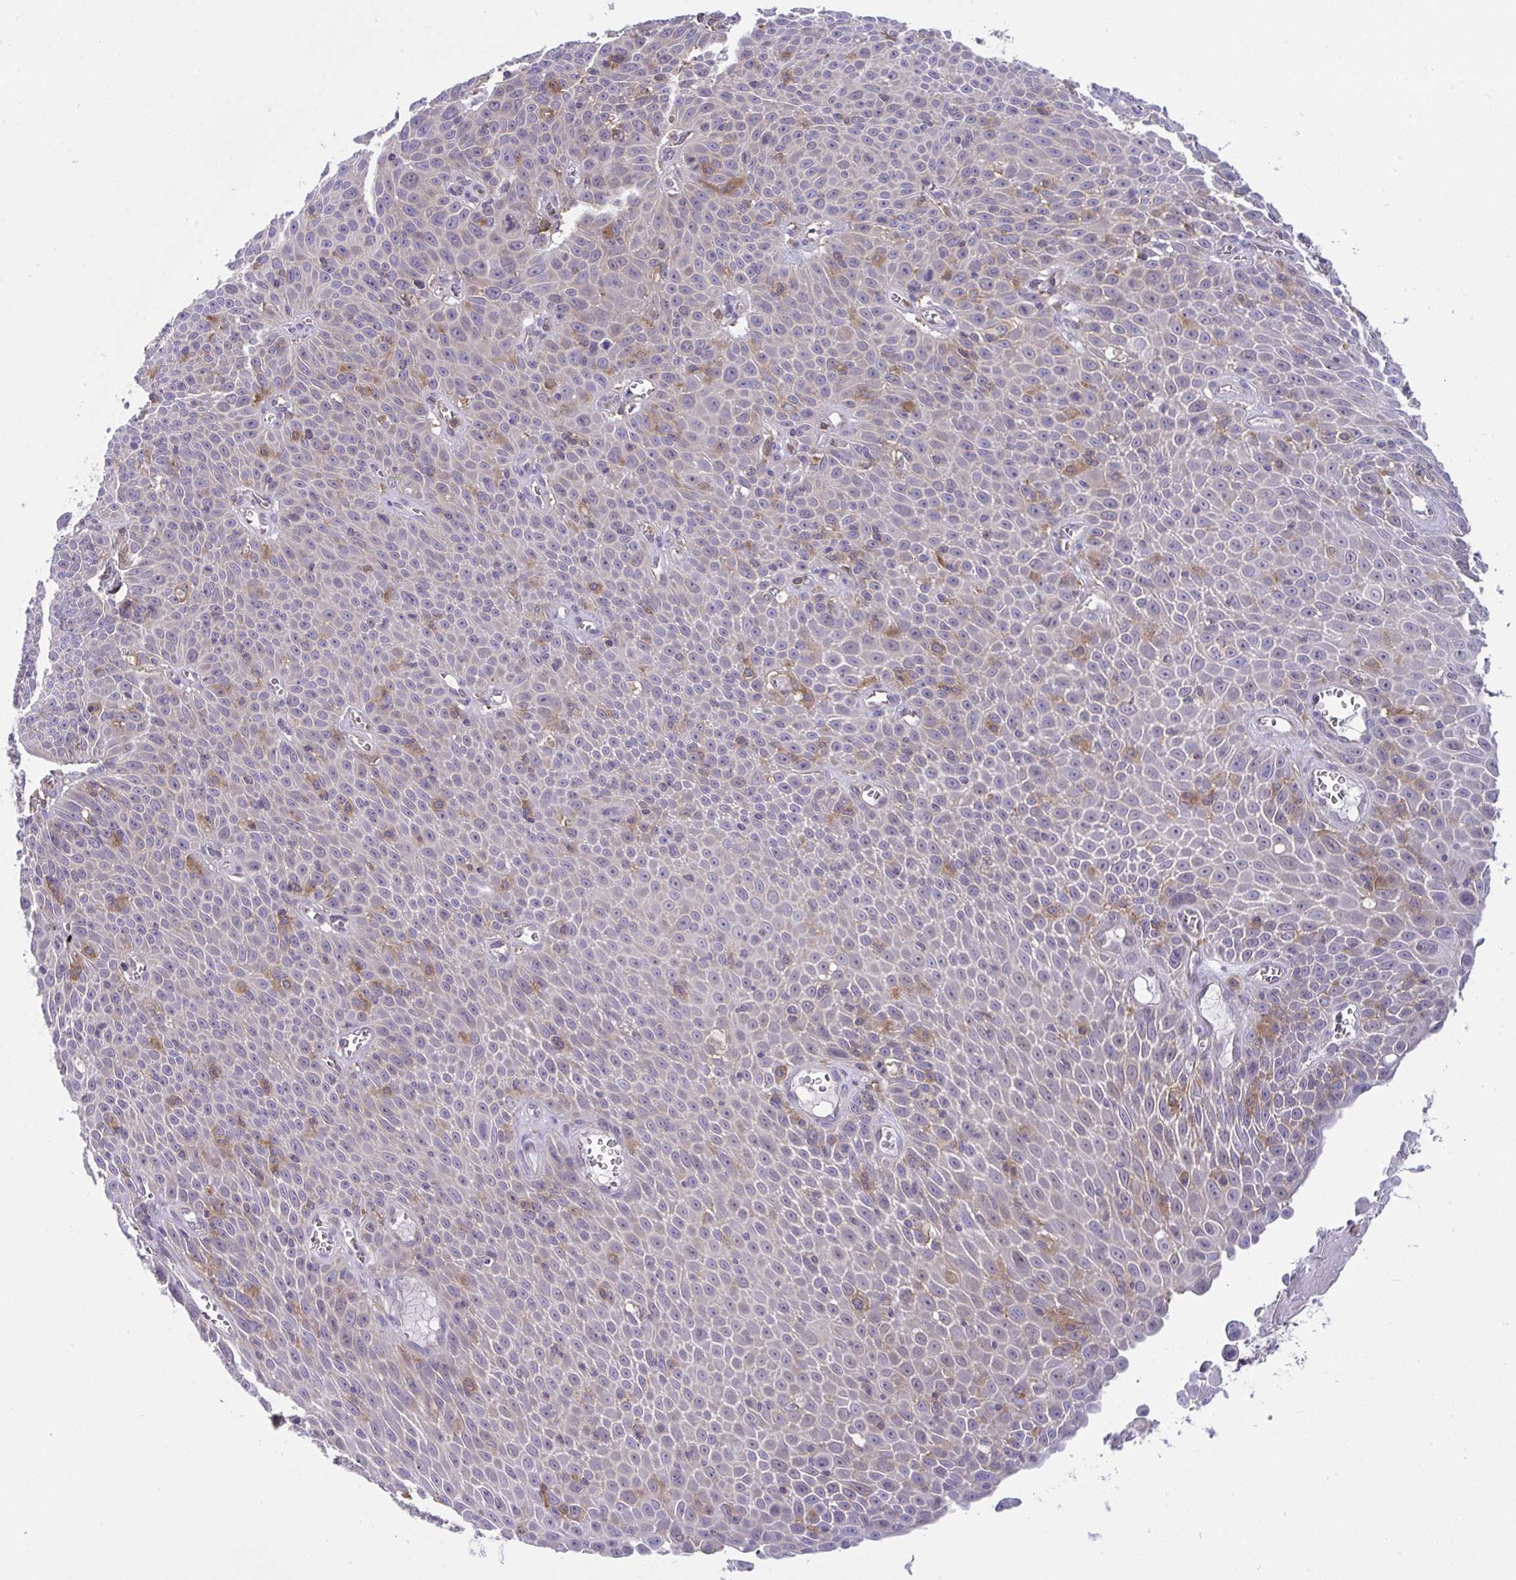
{"staining": {"intensity": "moderate", "quantity": "<25%", "location": "cytoplasmic/membranous"}, "tissue": "lung cancer", "cell_type": "Tumor cells", "image_type": "cancer", "snomed": [{"axis": "morphology", "description": "Squamous cell carcinoma, NOS"}, {"axis": "morphology", "description": "Squamous cell carcinoma, metastatic, NOS"}, {"axis": "topography", "description": "Lymph node"}, {"axis": "topography", "description": "Lung"}], "caption": "Immunohistochemical staining of lung cancer (metastatic squamous cell carcinoma) displays moderate cytoplasmic/membranous protein expression in about <25% of tumor cells.", "gene": "ALDH16A1", "patient": {"sex": "female", "age": 62}}